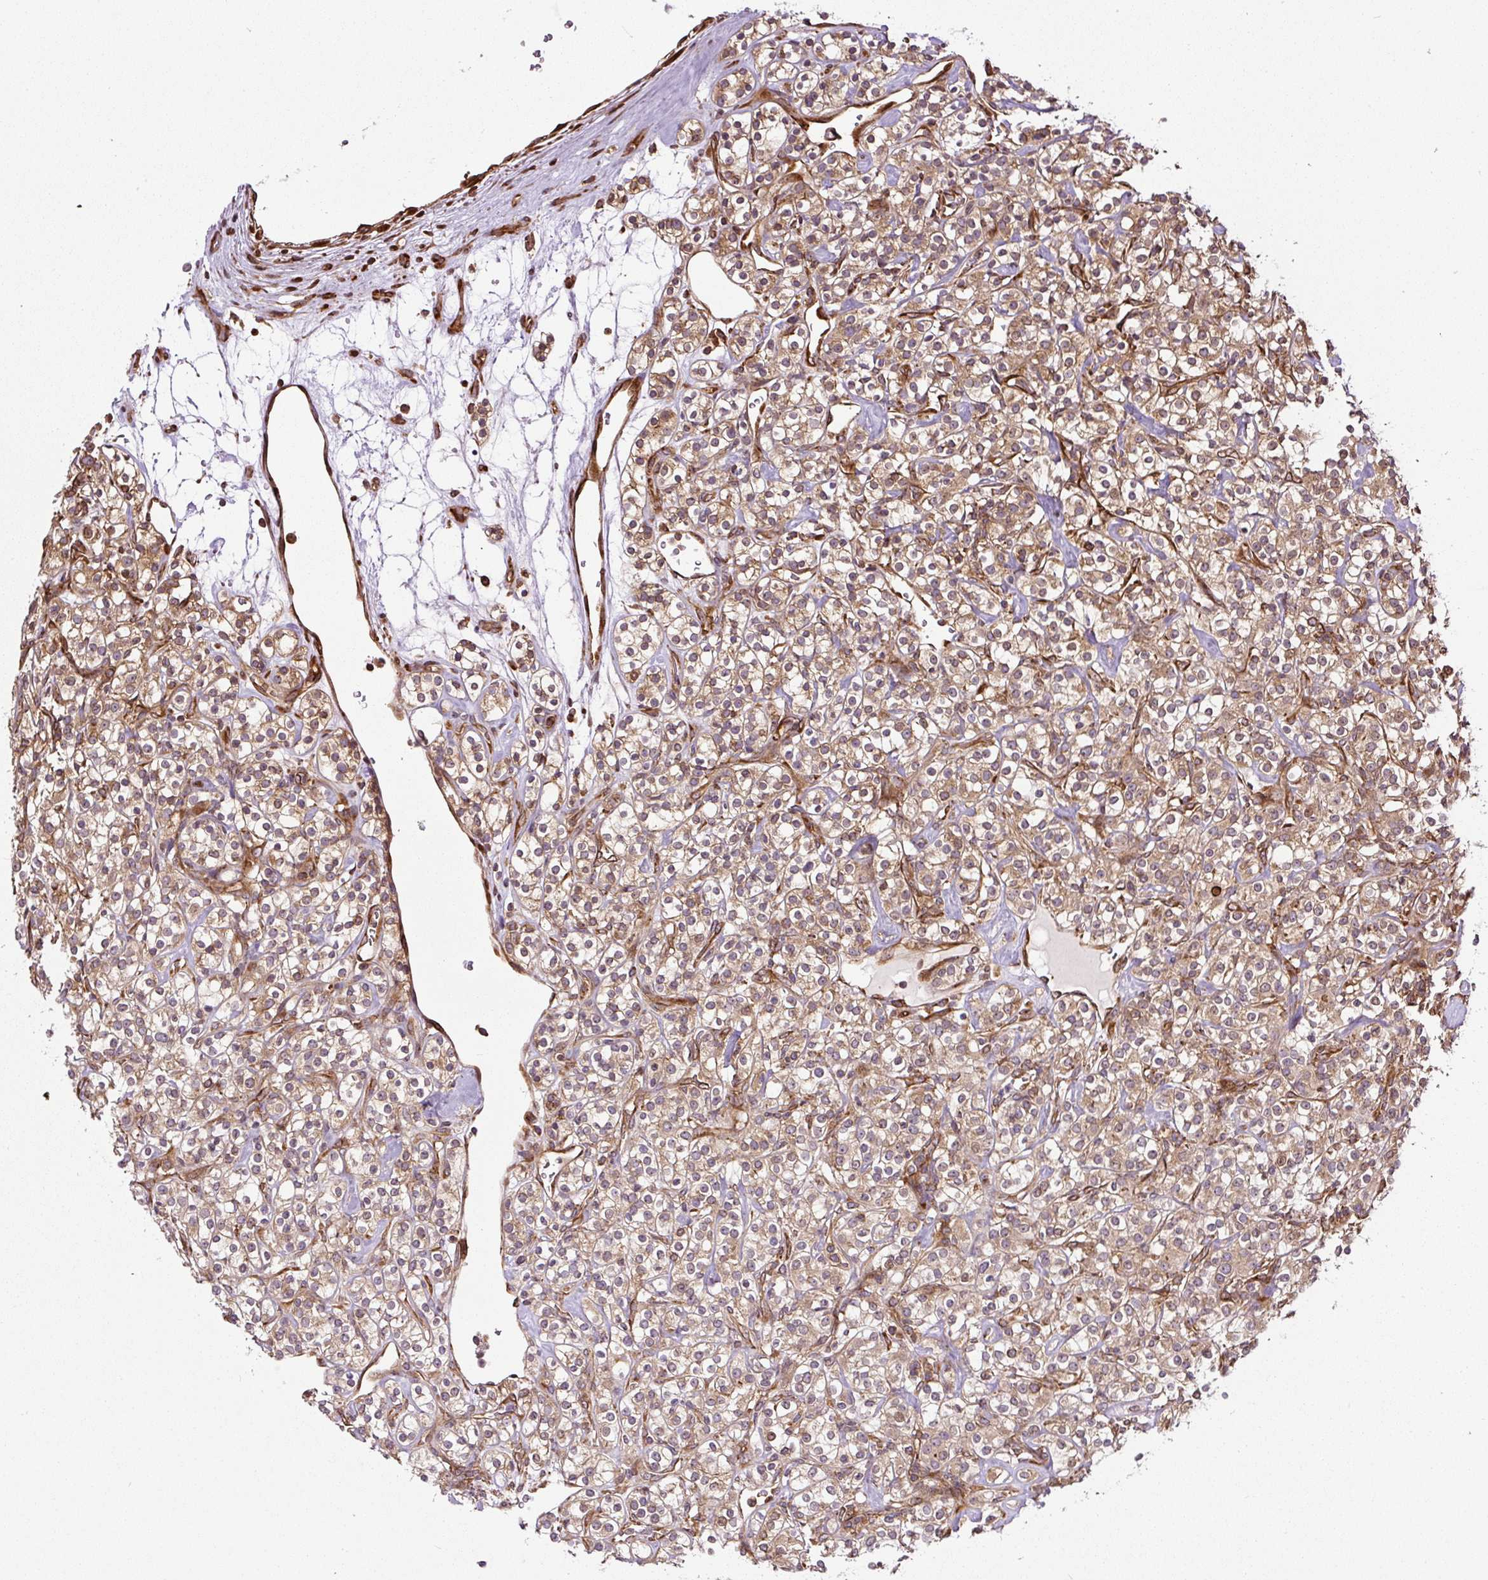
{"staining": {"intensity": "moderate", "quantity": ">75%", "location": "cytoplasmic/membranous"}, "tissue": "renal cancer", "cell_type": "Tumor cells", "image_type": "cancer", "snomed": [{"axis": "morphology", "description": "Adenocarcinoma, NOS"}, {"axis": "topography", "description": "Kidney"}], "caption": "Immunohistochemistry (IHC) of human adenocarcinoma (renal) shows medium levels of moderate cytoplasmic/membranous positivity in approximately >75% of tumor cells.", "gene": "KDM4E", "patient": {"sex": "male", "age": 77}}